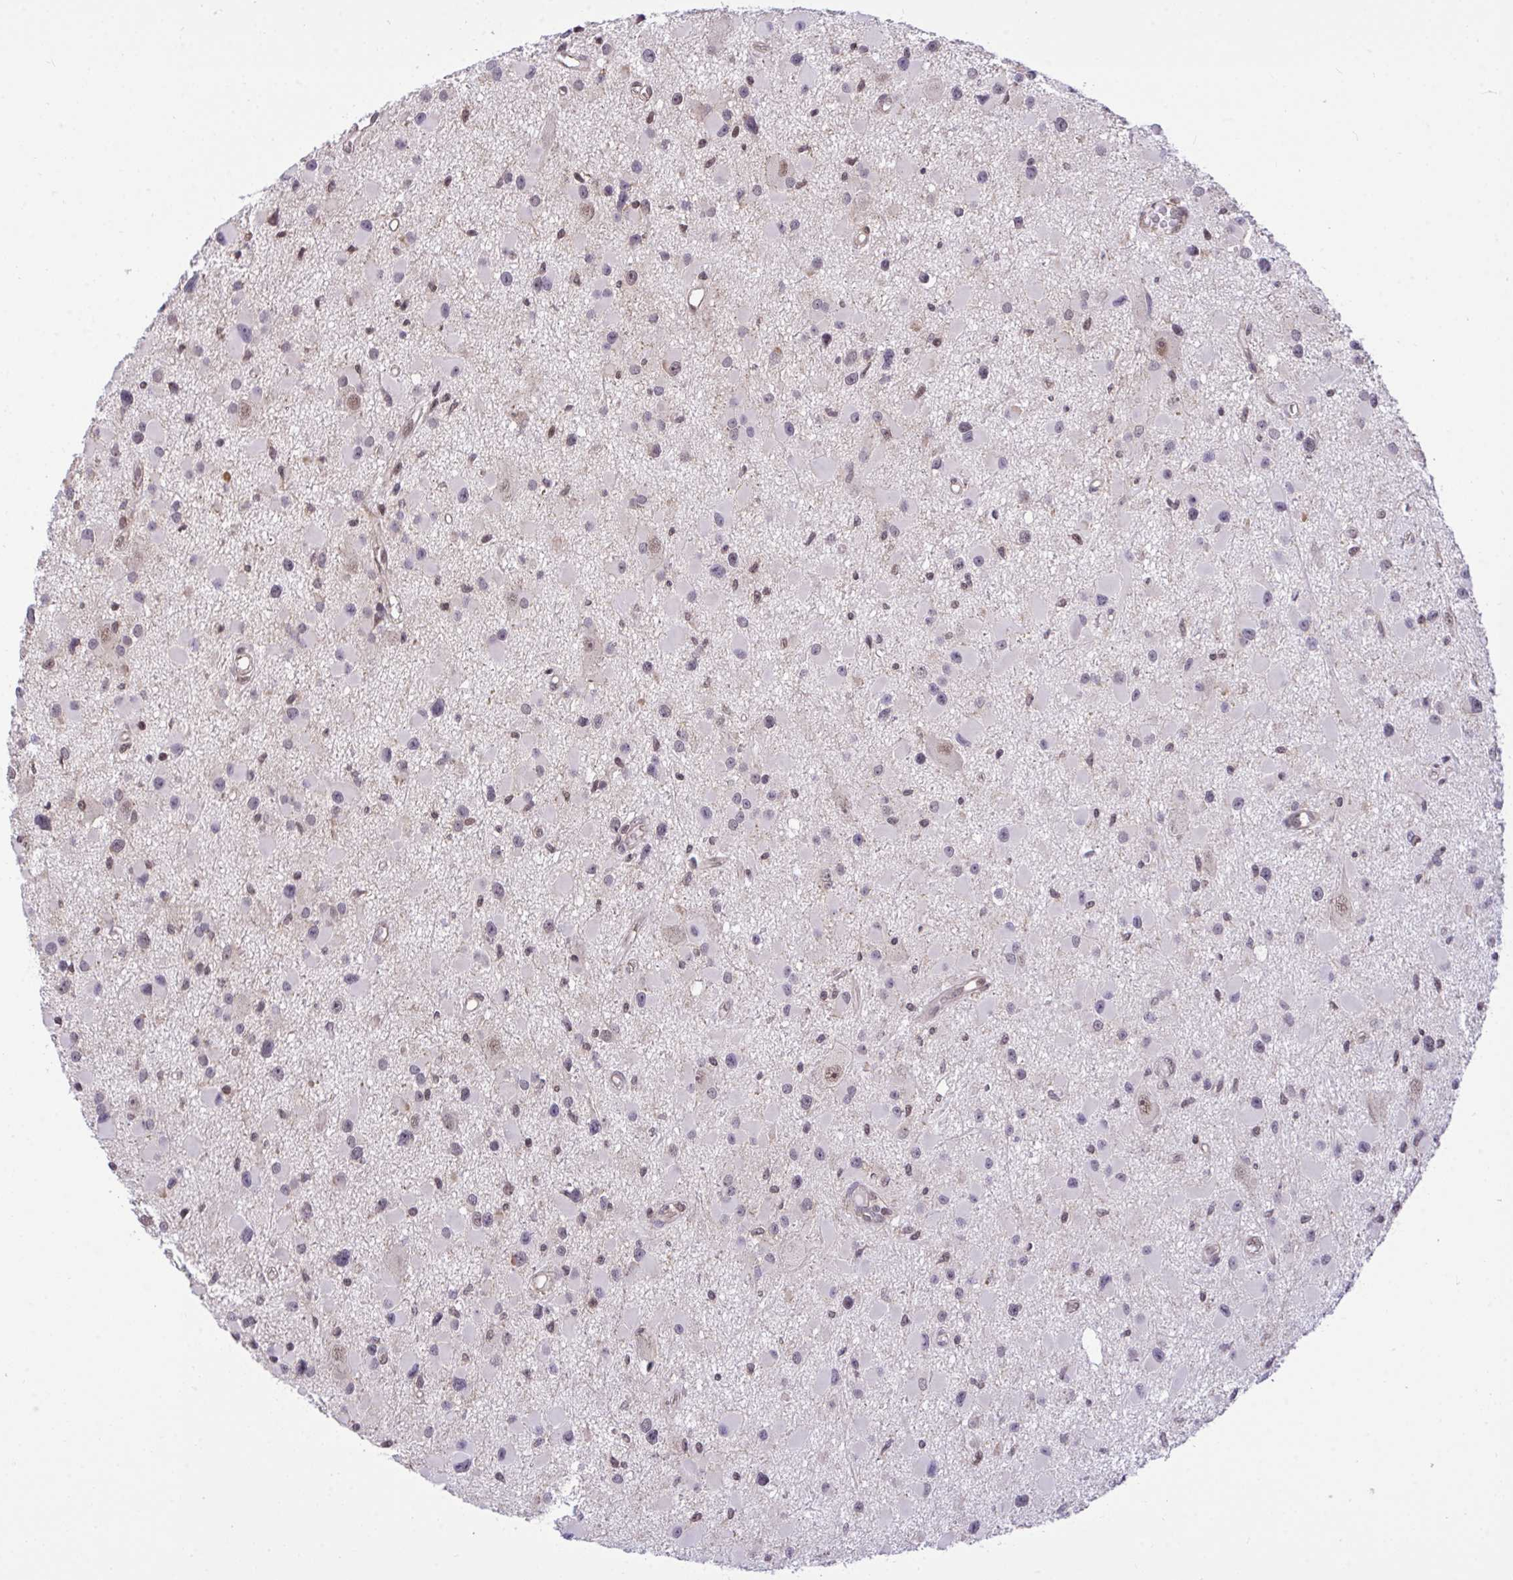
{"staining": {"intensity": "negative", "quantity": "none", "location": "none"}, "tissue": "glioma", "cell_type": "Tumor cells", "image_type": "cancer", "snomed": [{"axis": "morphology", "description": "Glioma, malignant, High grade"}, {"axis": "topography", "description": "Brain"}], "caption": "Tumor cells are negative for protein expression in human malignant glioma (high-grade).", "gene": "PPP1CA", "patient": {"sex": "male", "age": 54}}